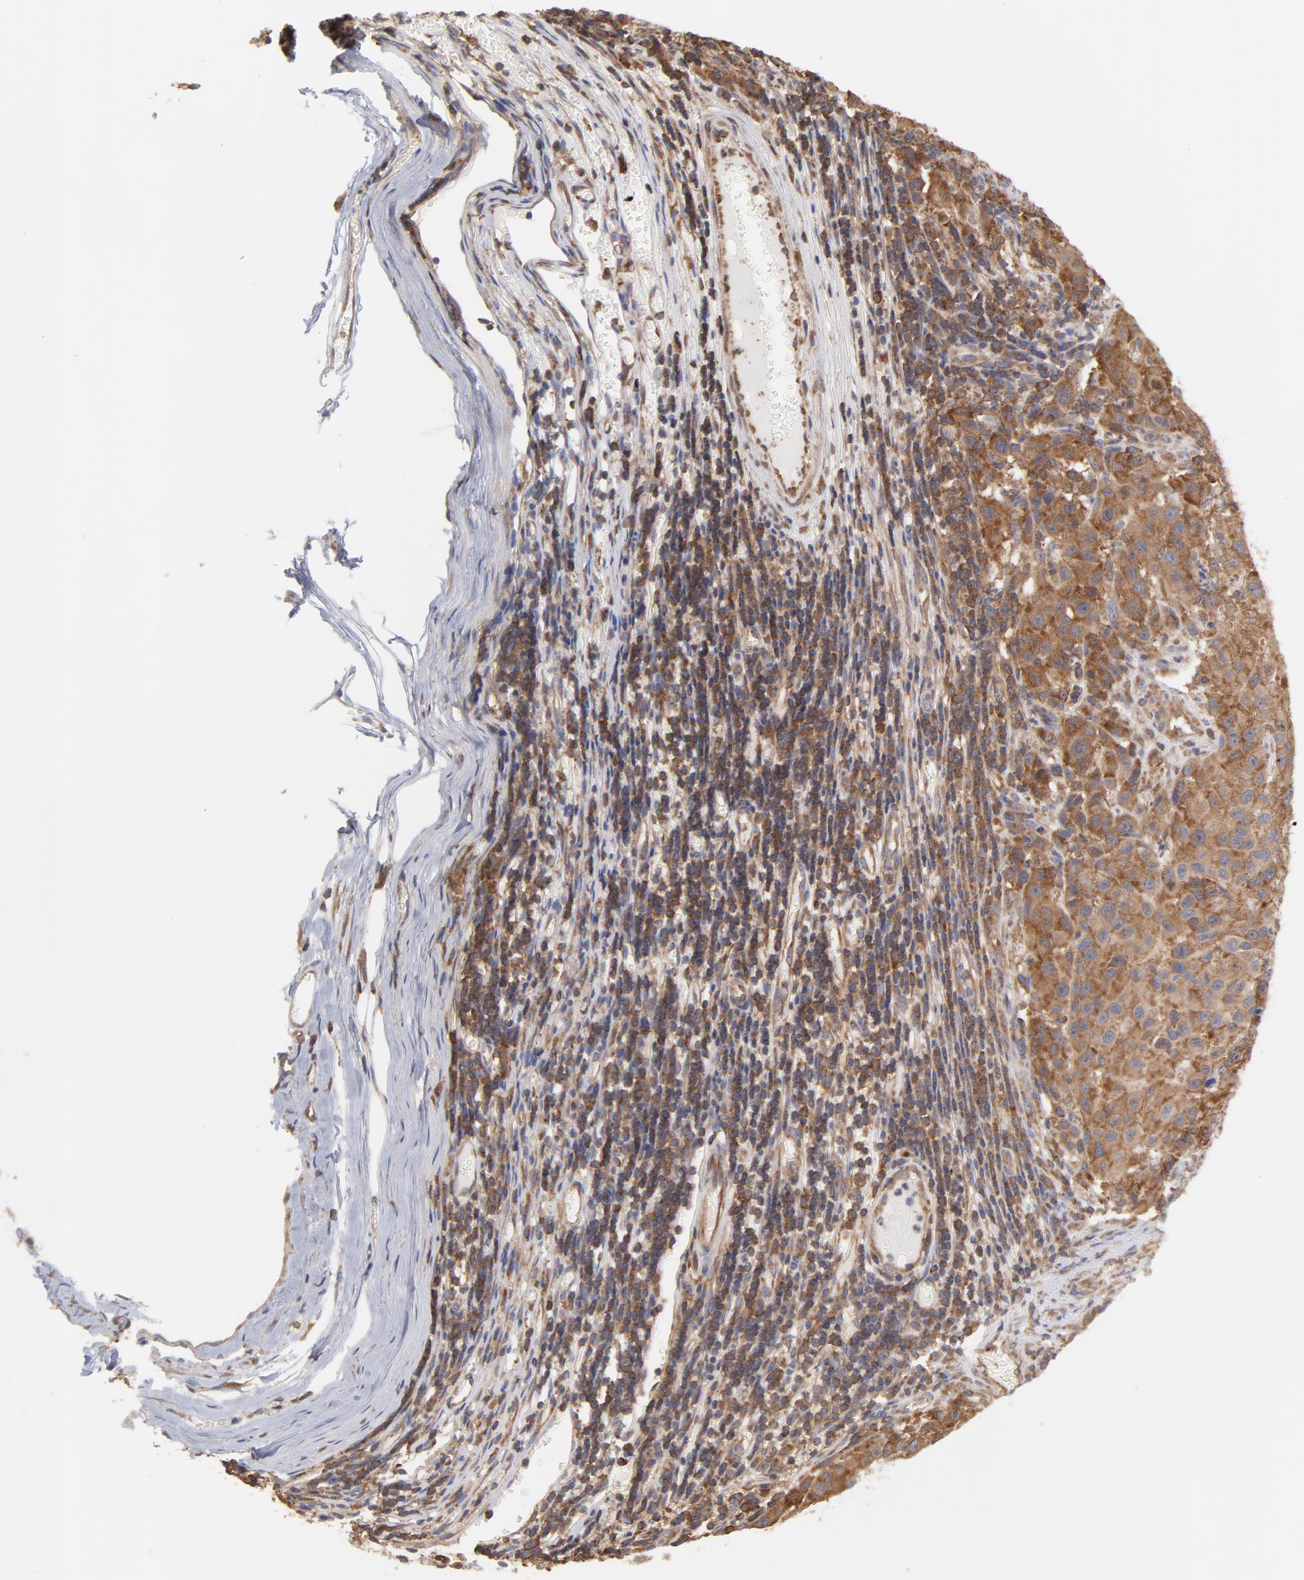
{"staining": {"intensity": "moderate", "quantity": ">75%", "location": "cytoplasmic/membranous"}, "tissue": "melanoma", "cell_type": "Tumor cells", "image_type": "cancer", "snomed": [{"axis": "morphology", "description": "Malignant melanoma, Metastatic site"}, {"axis": "topography", "description": "Lymph node"}], "caption": "There is medium levels of moderate cytoplasmic/membranous expression in tumor cells of malignant melanoma (metastatic site), as demonstrated by immunohistochemical staining (brown color).", "gene": "MAPRE1", "patient": {"sex": "male", "age": 61}}